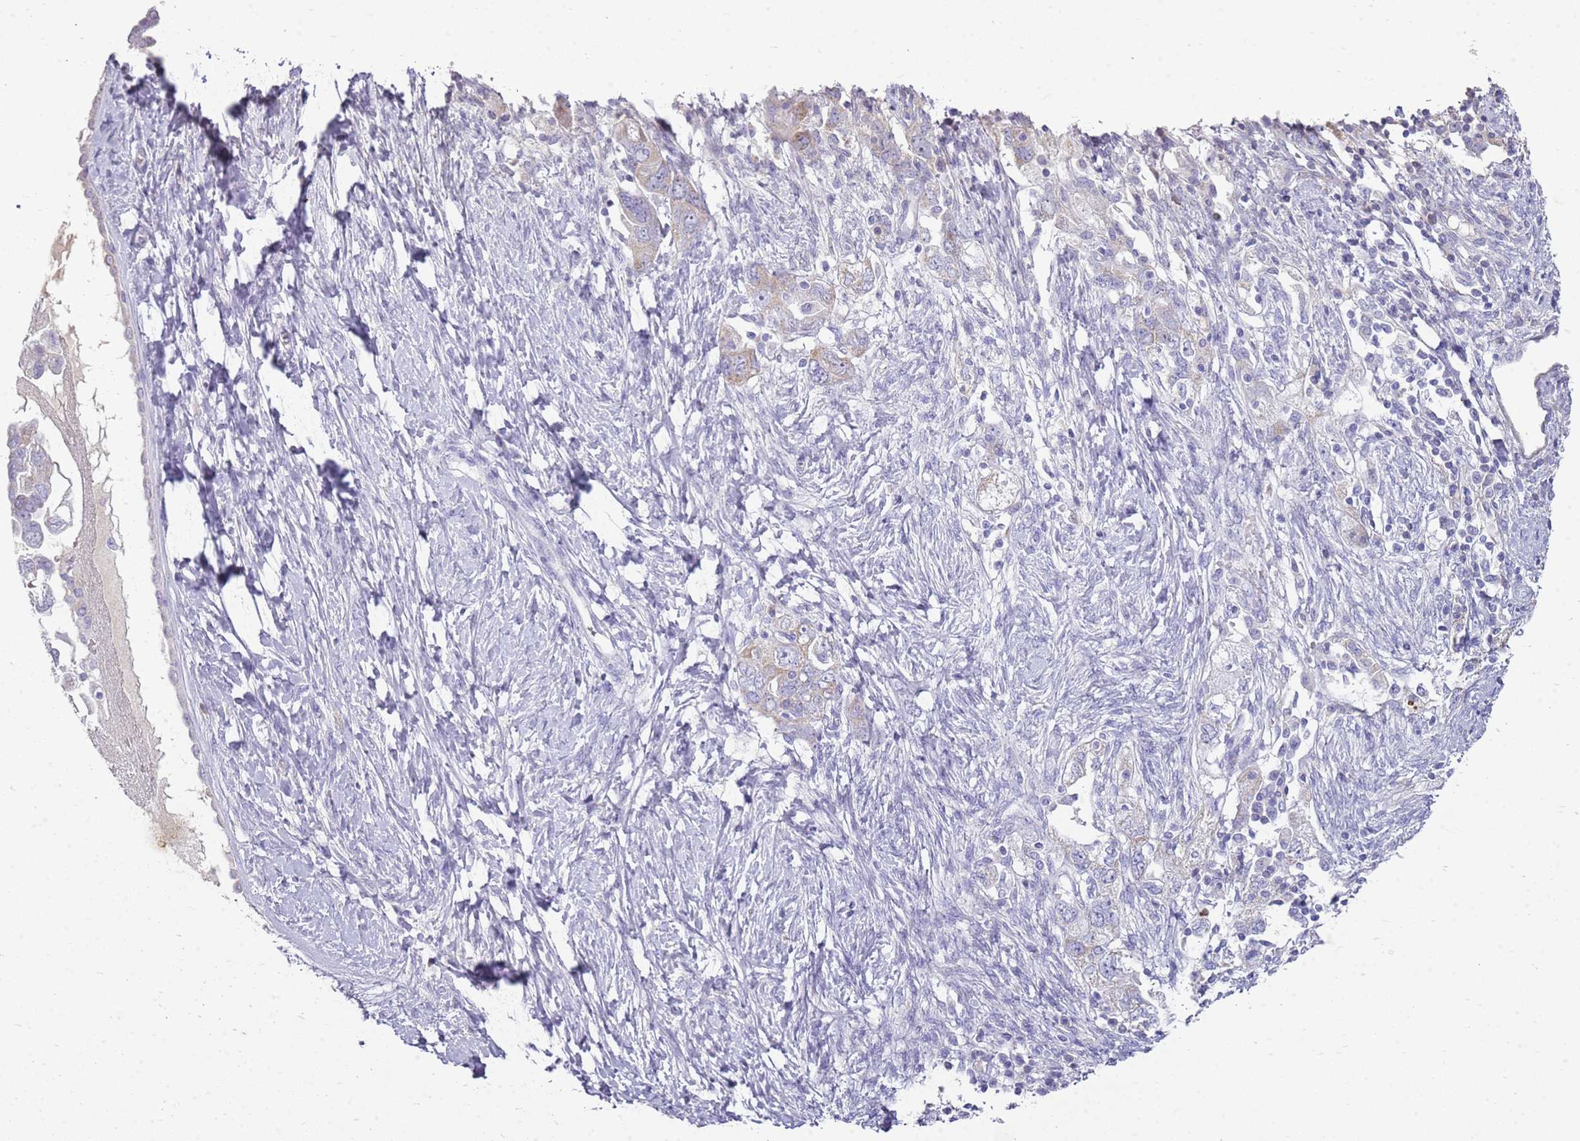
{"staining": {"intensity": "negative", "quantity": "none", "location": "none"}, "tissue": "ovarian cancer", "cell_type": "Tumor cells", "image_type": "cancer", "snomed": [{"axis": "morphology", "description": "Carcinoma, NOS"}, {"axis": "morphology", "description": "Cystadenocarcinoma, serous, NOS"}, {"axis": "topography", "description": "Ovary"}], "caption": "Histopathology image shows no protein staining in tumor cells of ovarian cancer tissue.", "gene": "FABP2", "patient": {"sex": "female", "age": 69}}